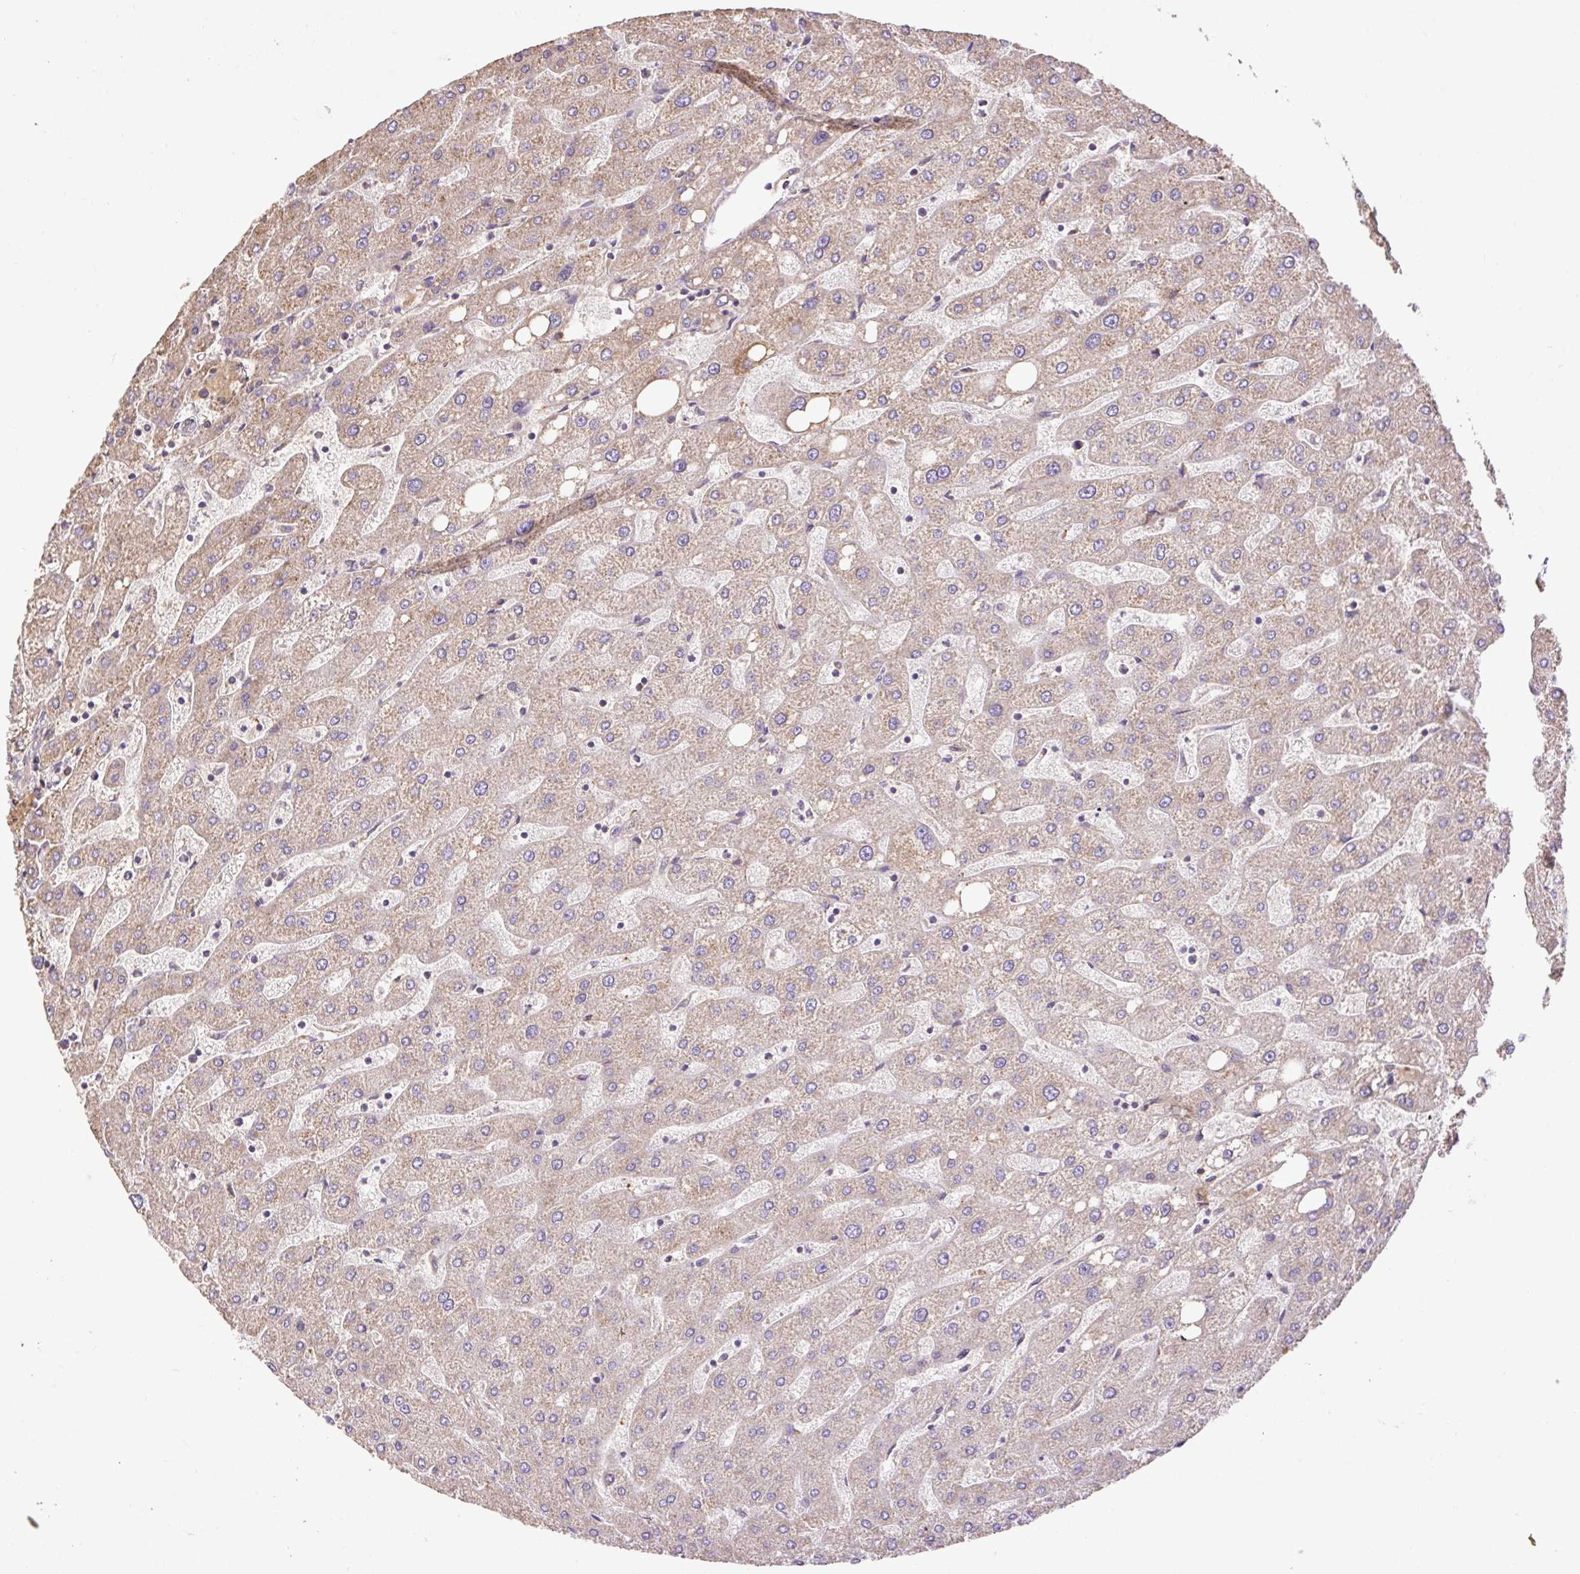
{"staining": {"intensity": "negative", "quantity": "none", "location": "none"}, "tissue": "liver", "cell_type": "Cholangiocytes", "image_type": "normal", "snomed": [{"axis": "morphology", "description": "Normal tissue, NOS"}, {"axis": "topography", "description": "Liver"}], "caption": "The photomicrograph exhibits no significant staining in cholangiocytes of liver. (DAB immunohistochemistry, high magnification).", "gene": "DESI1", "patient": {"sex": "male", "age": 67}}